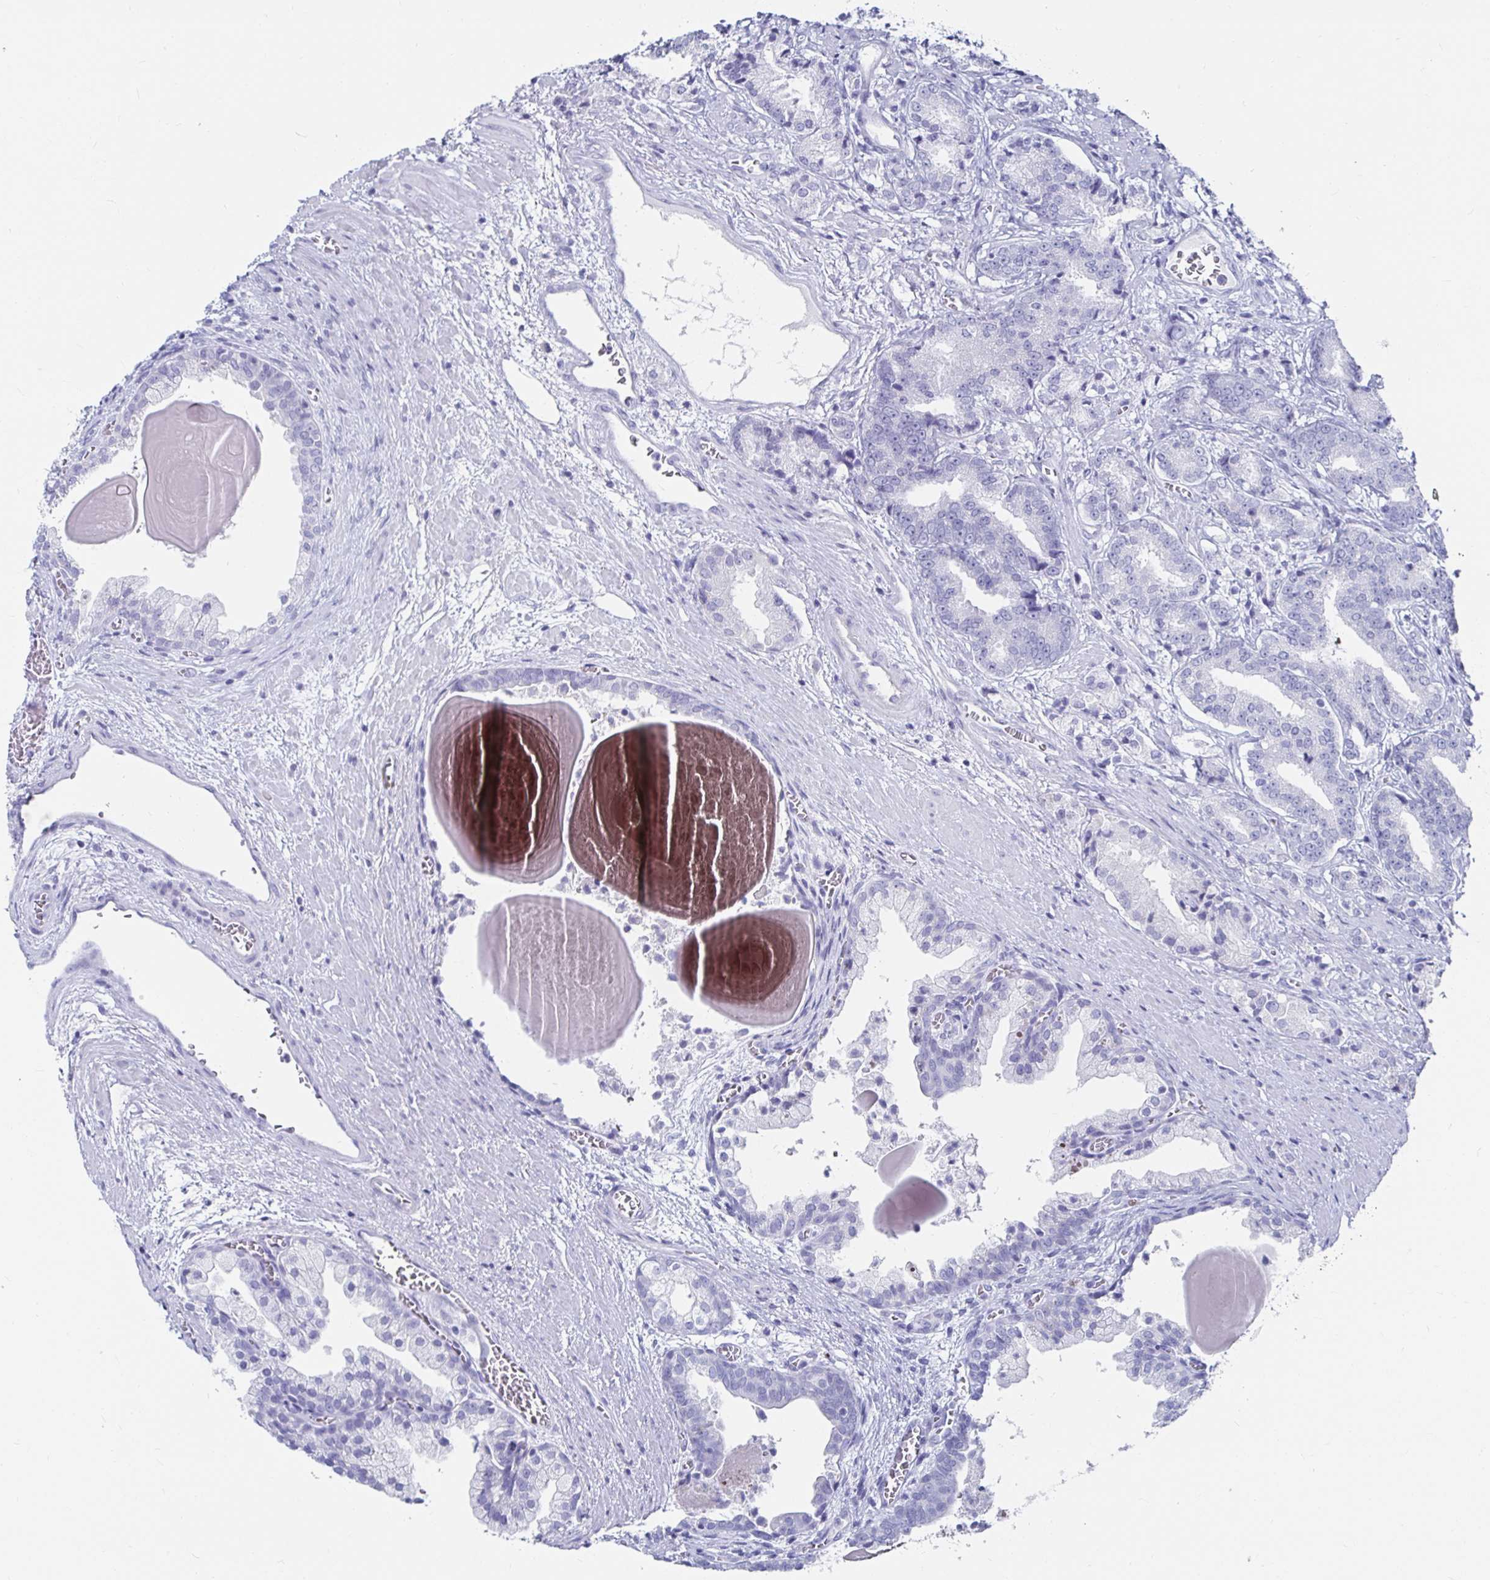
{"staining": {"intensity": "negative", "quantity": "none", "location": "none"}, "tissue": "prostate cancer", "cell_type": "Tumor cells", "image_type": "cancer", "snomed": [{"axis": "morphology", "description": "Adenocarcinoma, High grade"}, {"axis": "topography", "description": "Prostate and seminal vesicle, NOS"}], "caption": "Immunohistochemistry (IHC) micrograph of human prostate high-grade adenocarcinoma stained for a protein (brown), which reveals no expression in tumor cells.", "gene": "CA9", "patient": {"sex": "male", "age": 61}}